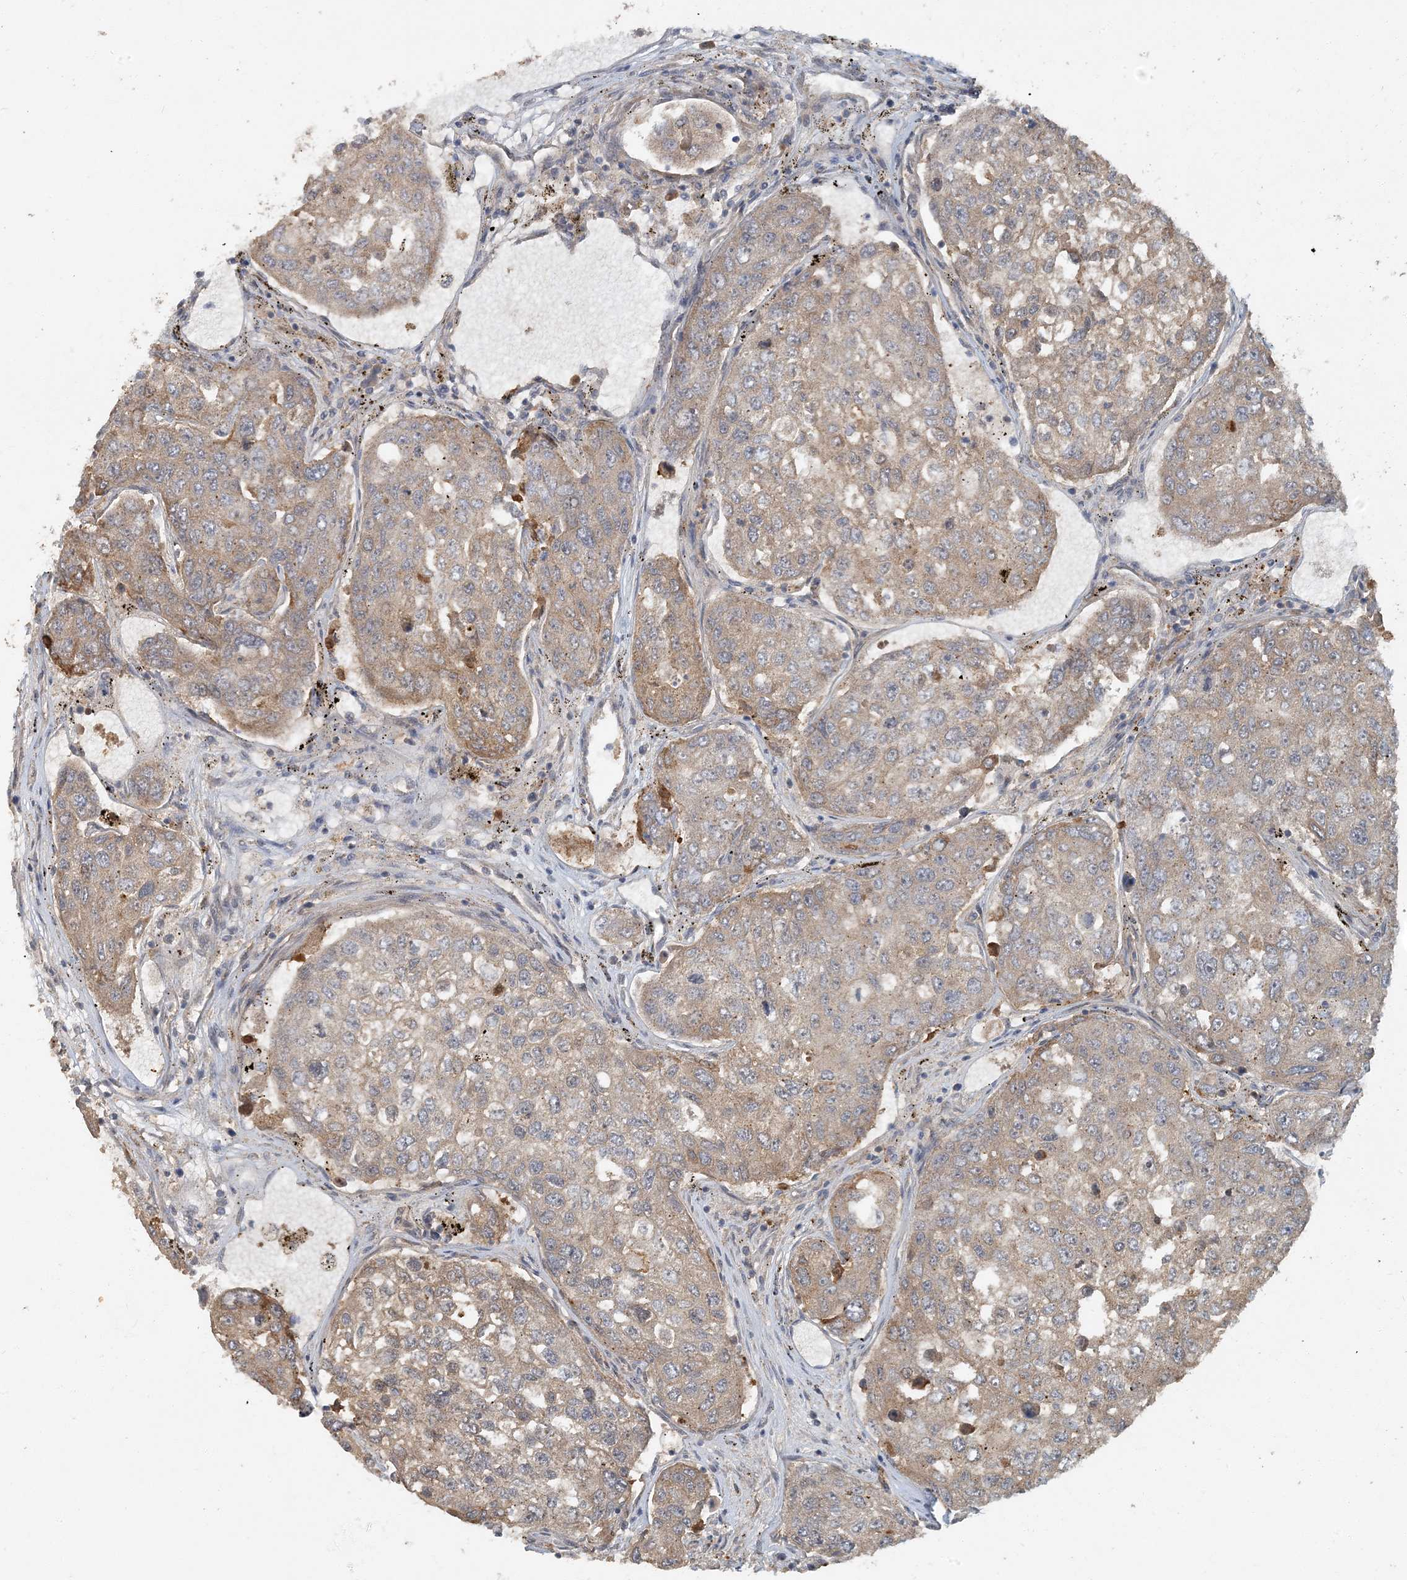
{"staining": {"intensity": "weak", "quantity": ">75%", "location": "cytoplasmic/membranous"}, "tissue": "urothelial cancer", "cell_type": "Tumor cells", "image_type": "cancer", "snomed": [{"axis": "morphology", "description": "Urothelial carcinoma, High grade"}, {"axis": "topography", "description": "Lymph node"}, {"axis": "topography", "description": "Urinary bladder"}], "caption": "Human urothelial carcinoma (high-grade) stained for a protein (brown) shows weak cytoplasmic/membranous positive expression in about >75% of tumor cells.", "gene": "AK9", "patient": {"sex": "male", "age": 51}}